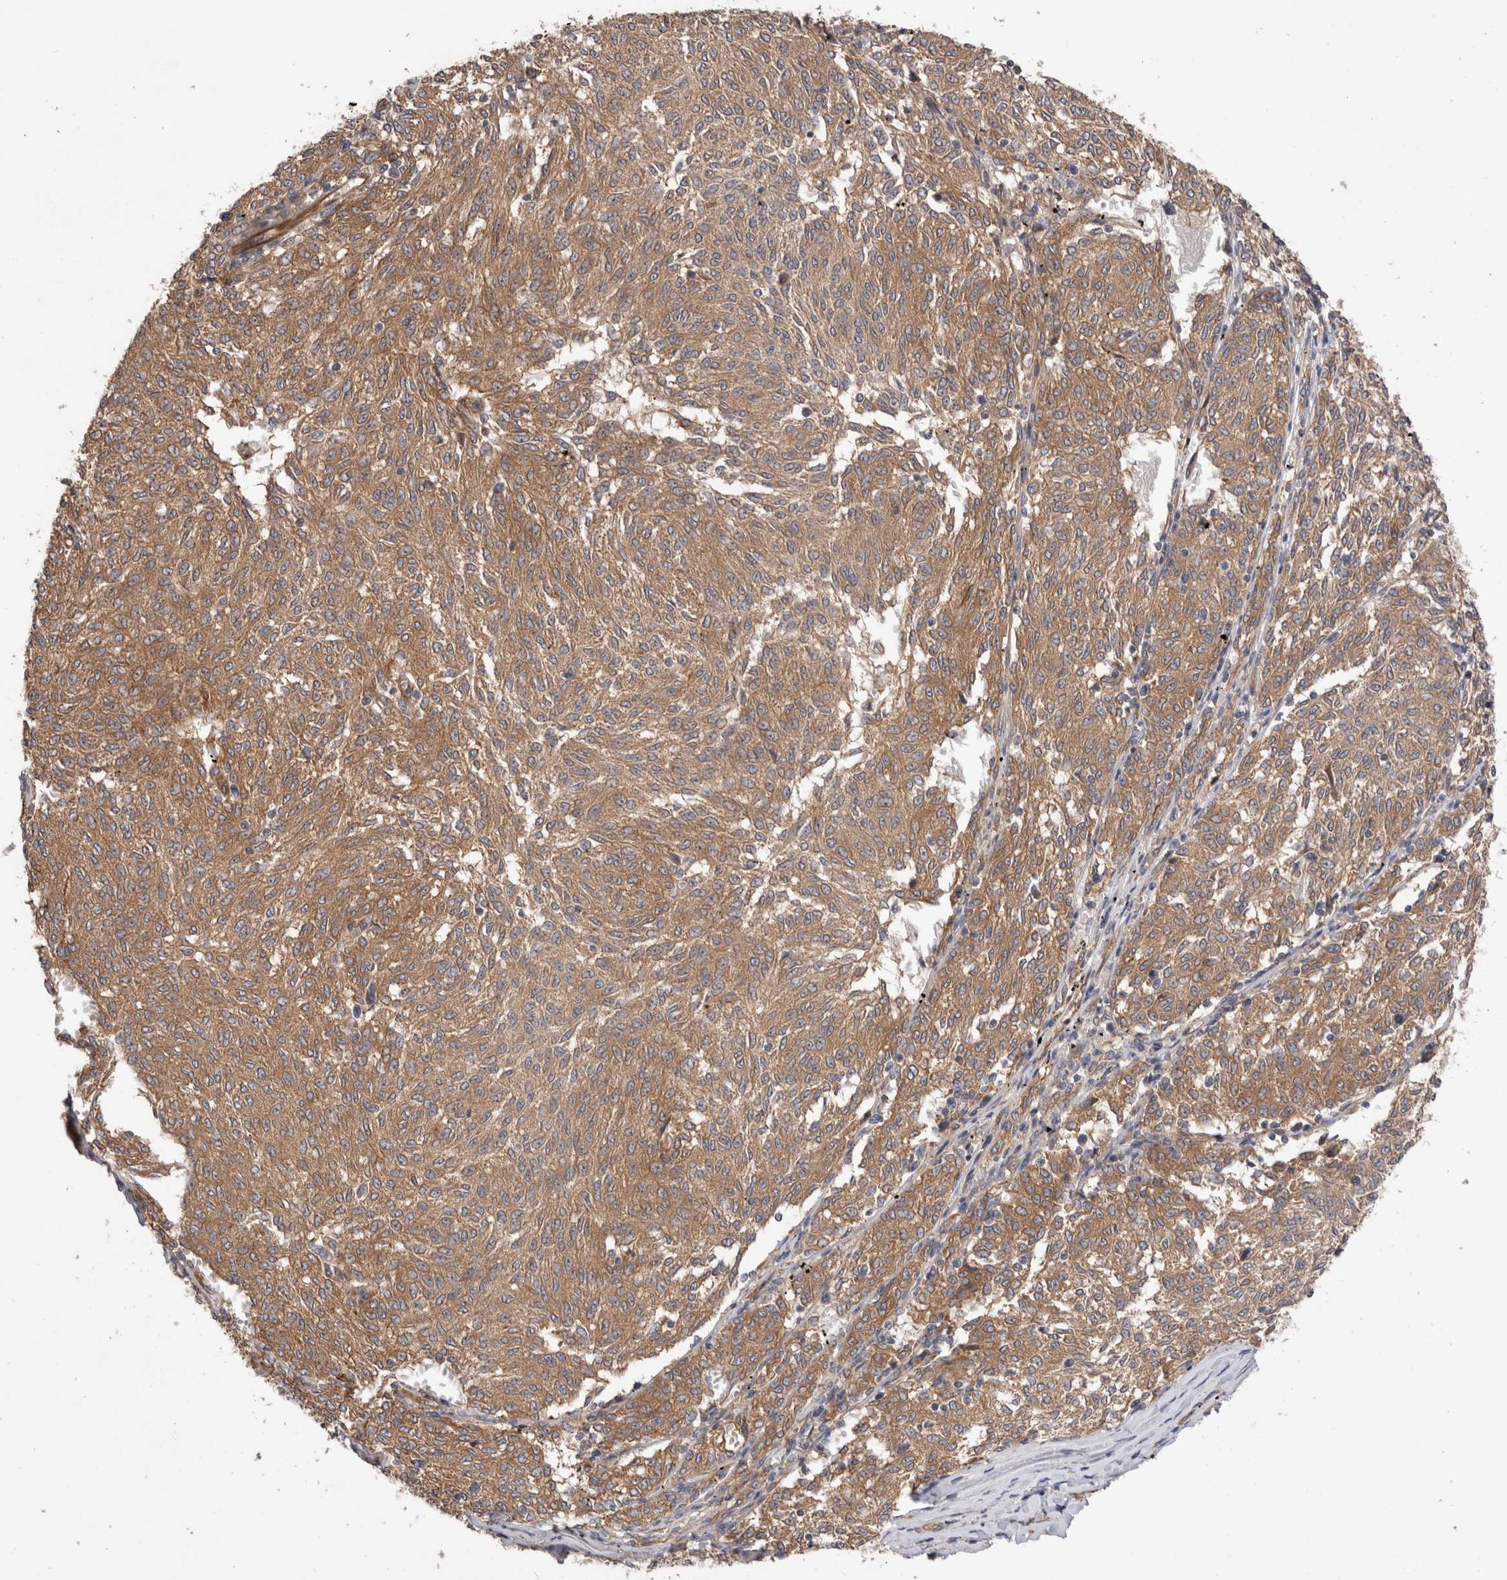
{"staining": {"intensity": "moderate", "quantity": ">75%", "location": "cytoplasmic/membranous"}, "tissue": "melanoma", "cell_type": "Tumor cells", "image_type": "cancer", "snomed": [{"axis": "morphology", "description": "Malignant melanoma, NOS"}, {"axis": "topography", "description": "Skin"}], "caption": "Melanoma stained with a brown dye exhibits moderate cytoplasmic/membranous positive staining in about >75% of tumor cells.", "gene": "BNIP2", "patient": {"sex": "female", "age": 72}}